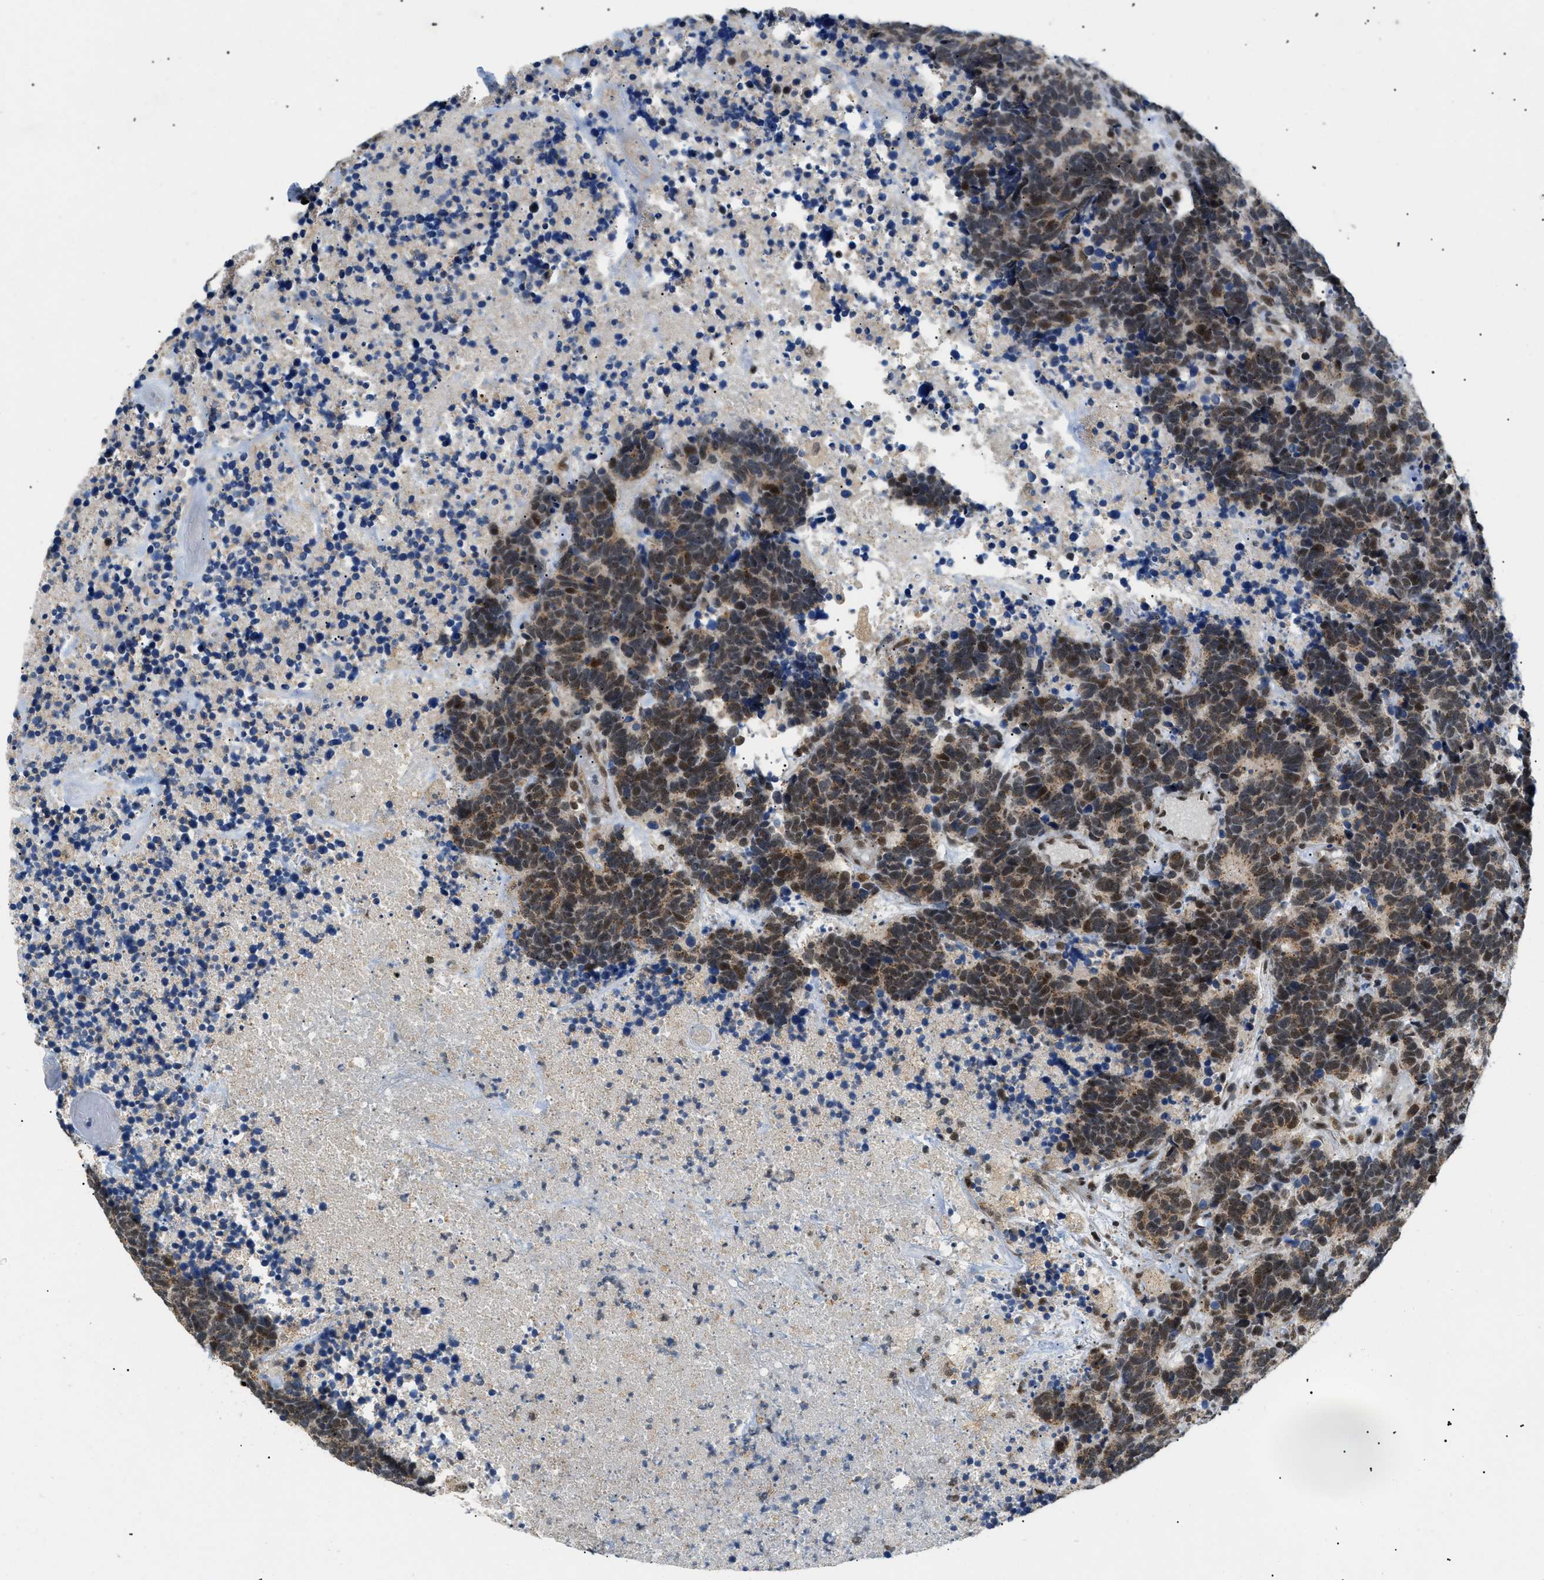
{"staining": {"intensity": "weak", "quantity": "25%-75%", "location": "nuclear"}, "tissue": "carcinoid", "cell_type": "Tumor cells", "image_type": "cancer", "snomed": [{"axis": "morphology", "description": "Carcinoma, NOS"}, {"axis": "morphology", "description": "Carcinoid, malignant, NOS"}, {"axis": "topography", "description": "Urinary bladder"}], "caption": "Carcinoma stained for a protein (brown) reveals weak nuclear positive positivity in about 25%-75% of tumor cells.", "gene": "ZBTB11", "patient": {"sex": "male", "age": 57}}